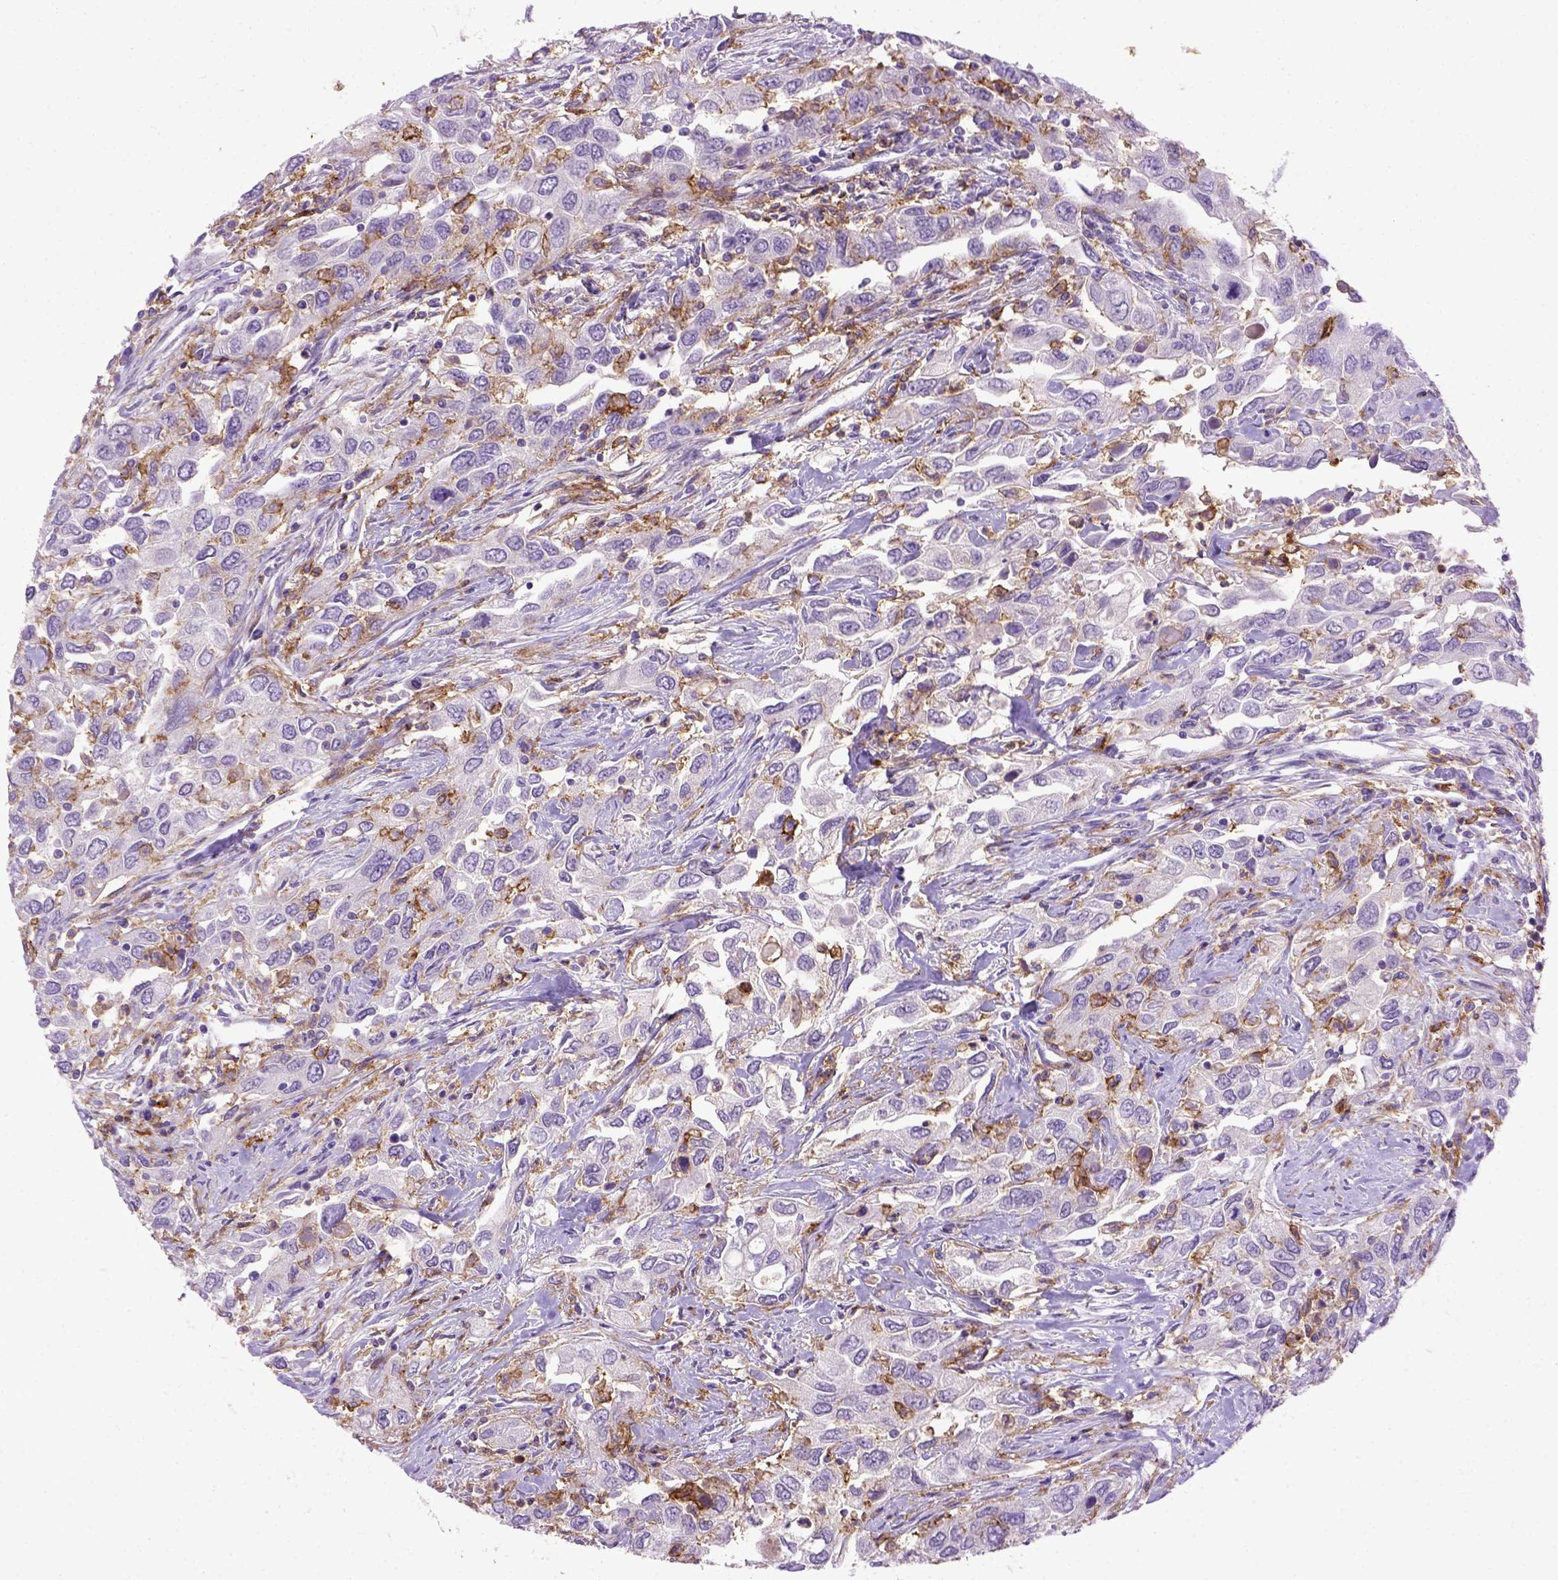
{"staining": {"intensity": "negative", "quantity": "none", "location": "none"}, "tissue": "urothelial cancer", "cell_type": "Tumor cells", "image_type": "cancer", "snomed": [{"axis": "morphology", "description": "Urothelial carcinoma, High grade"}, {"axis": "topography", "description": "Urinary bladder"}], "caption": "The photomicrograph displays no staining of tumor cells in urothelial cancer.", "gene": "ITGAX", "patient": {"sex": "male", "age": 76}}